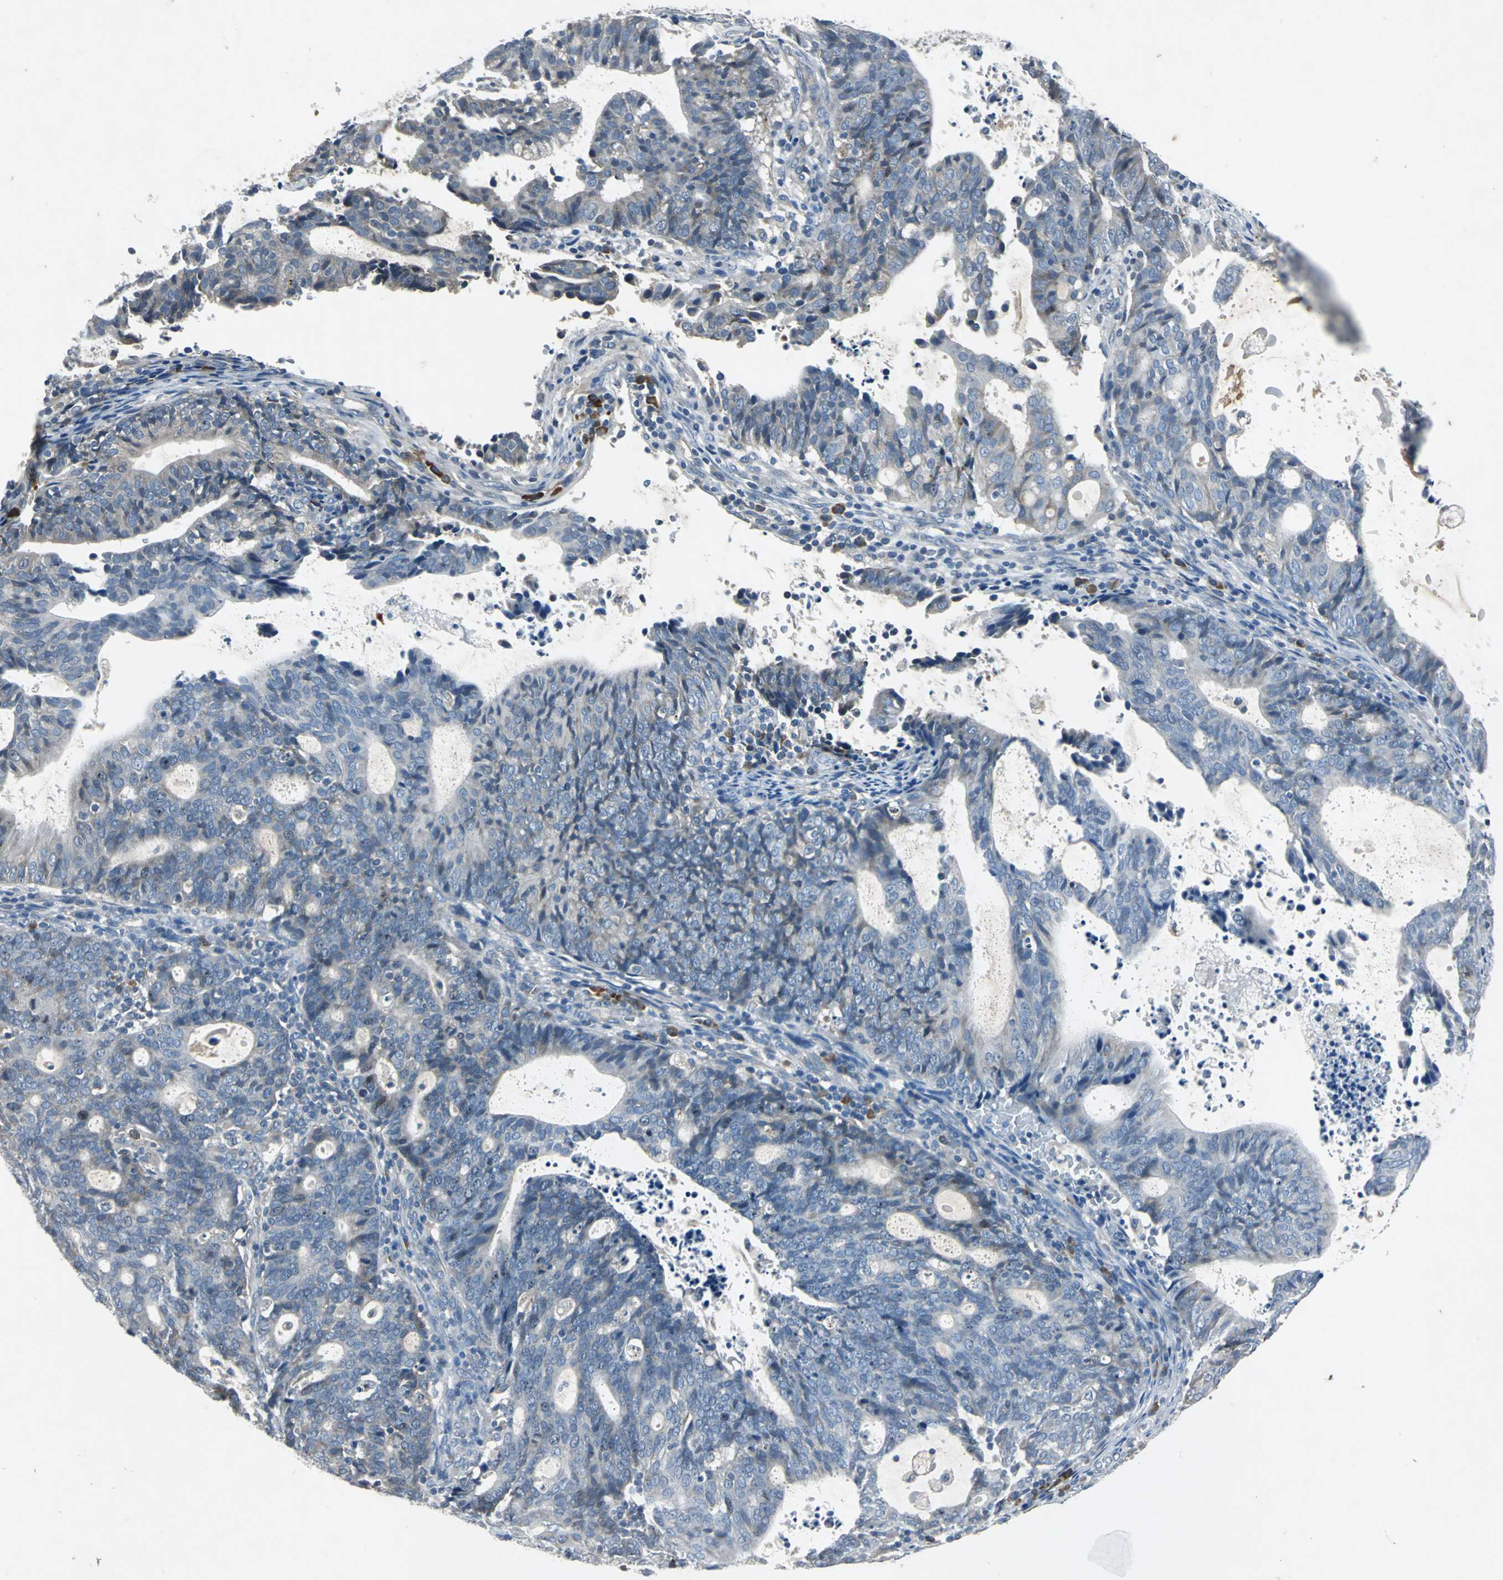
{"staining": {"intensity": "weak", "quantity": "<25%", "location": "cytoplasmic/membranous"}, "tissue": "endometrial cancer", "cell_type": "Tumor cells", "image_type": "cancer", "snomed": [{"axis": "morphology", "description": "Adenocarcinoma, NOS"}, {"axis": "topography", "description": "Uterus"}], "caption": "Immunohistochemistry (IHC) of human adenocarcinoma (endometrial) reveals no expression in tumor cells. The staining was performed using DAB to visualize the protein expression in brown, while the nuclei were stained in blue with hematoxylin (Magnification: 20x).", "gene": "SLC2A13", "patient": {"sex": "female", "age": 83}}